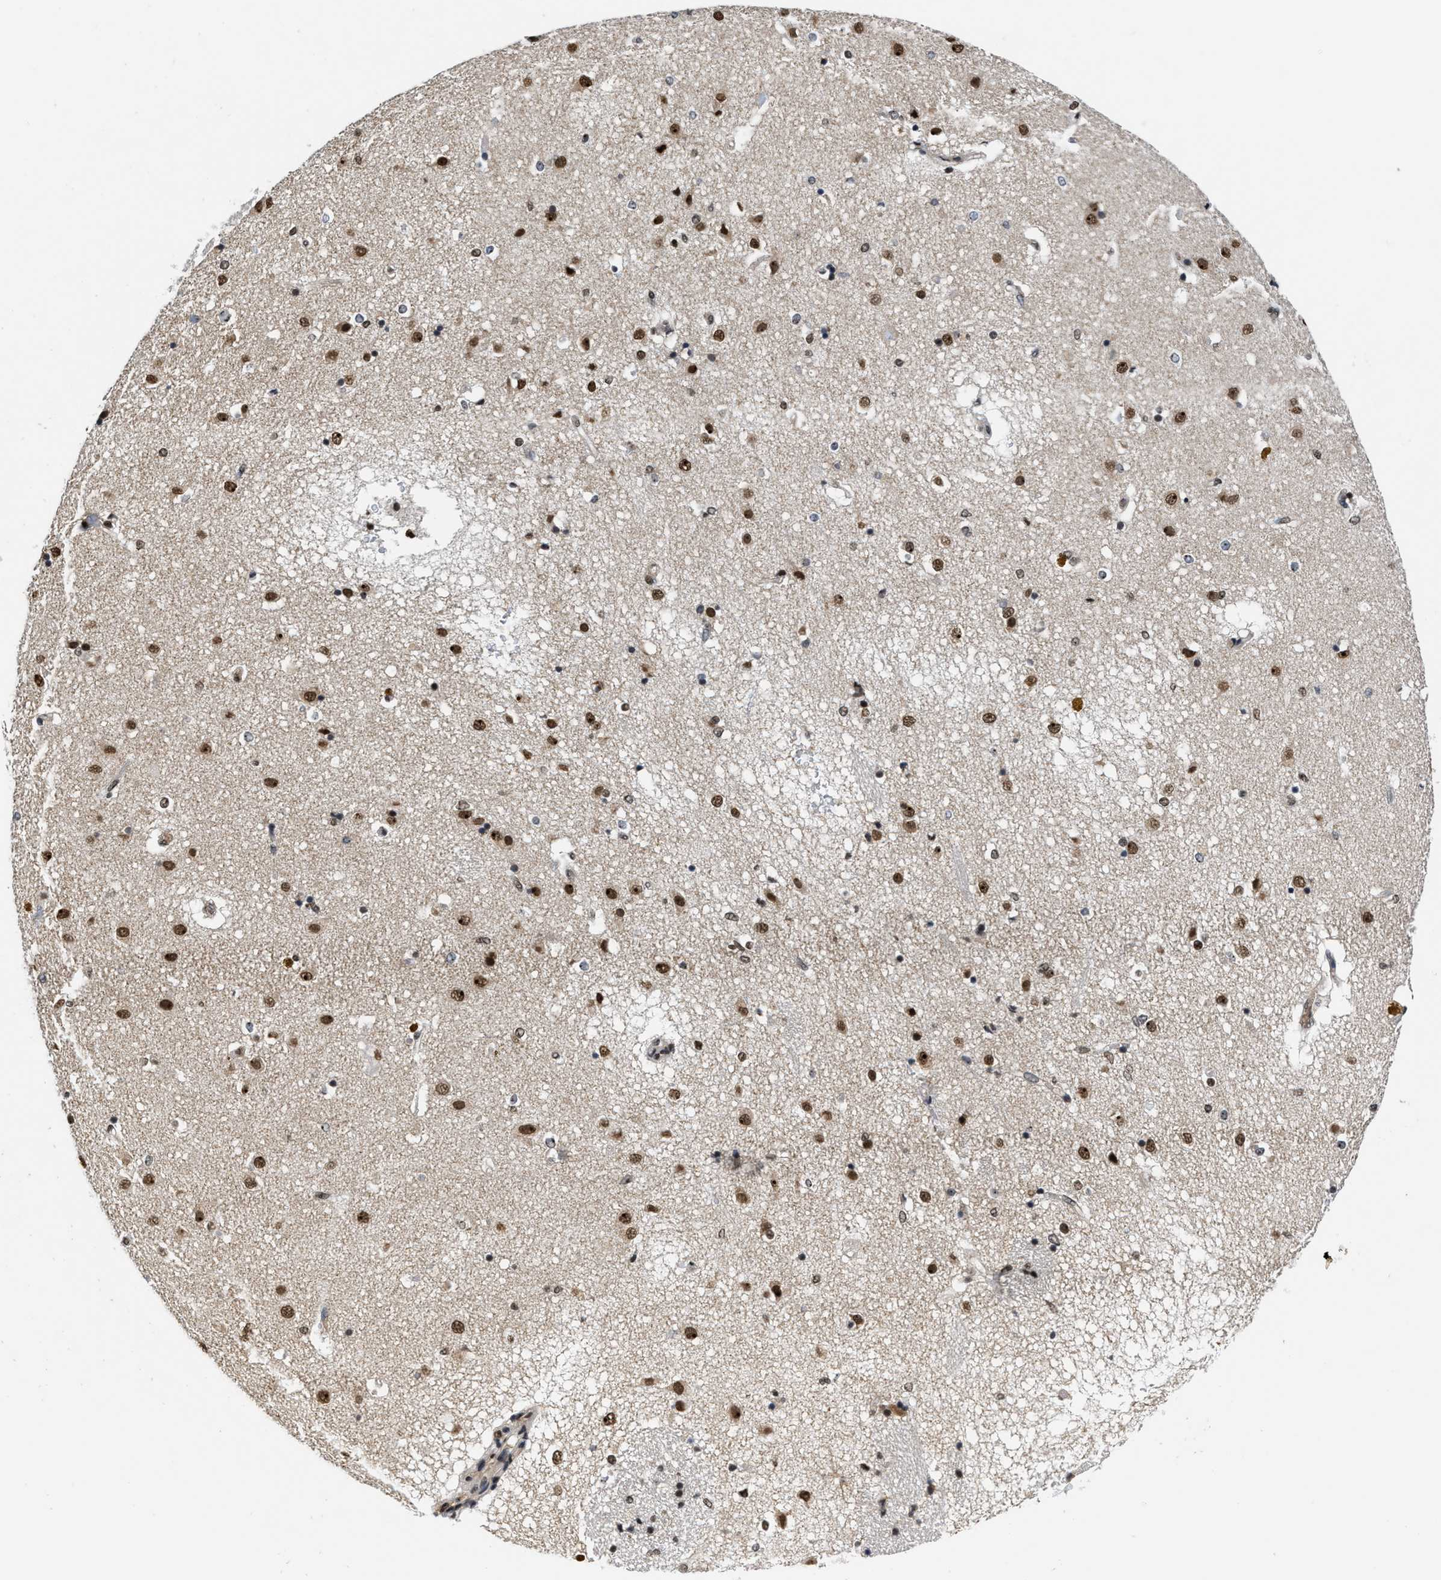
{"staining": {"intensity": "moderate", "quantity": "<25%", "location": "nuclear"}, "tissue": "caudate", "cell_type": "Glial cells", "image_type": "normal", "snomed": [{"axis": "morphology", "description": "Normal tissue, NOS"}, {"axis": "topography", "description": "Lateral ventricle wall"}], "caption": "Protein analysis of benign caudate shows moderate nuclear expression in about <25% of glial cells.", "gene": "SUPT16H", "patient": {"sex": "male", "age": 70}}